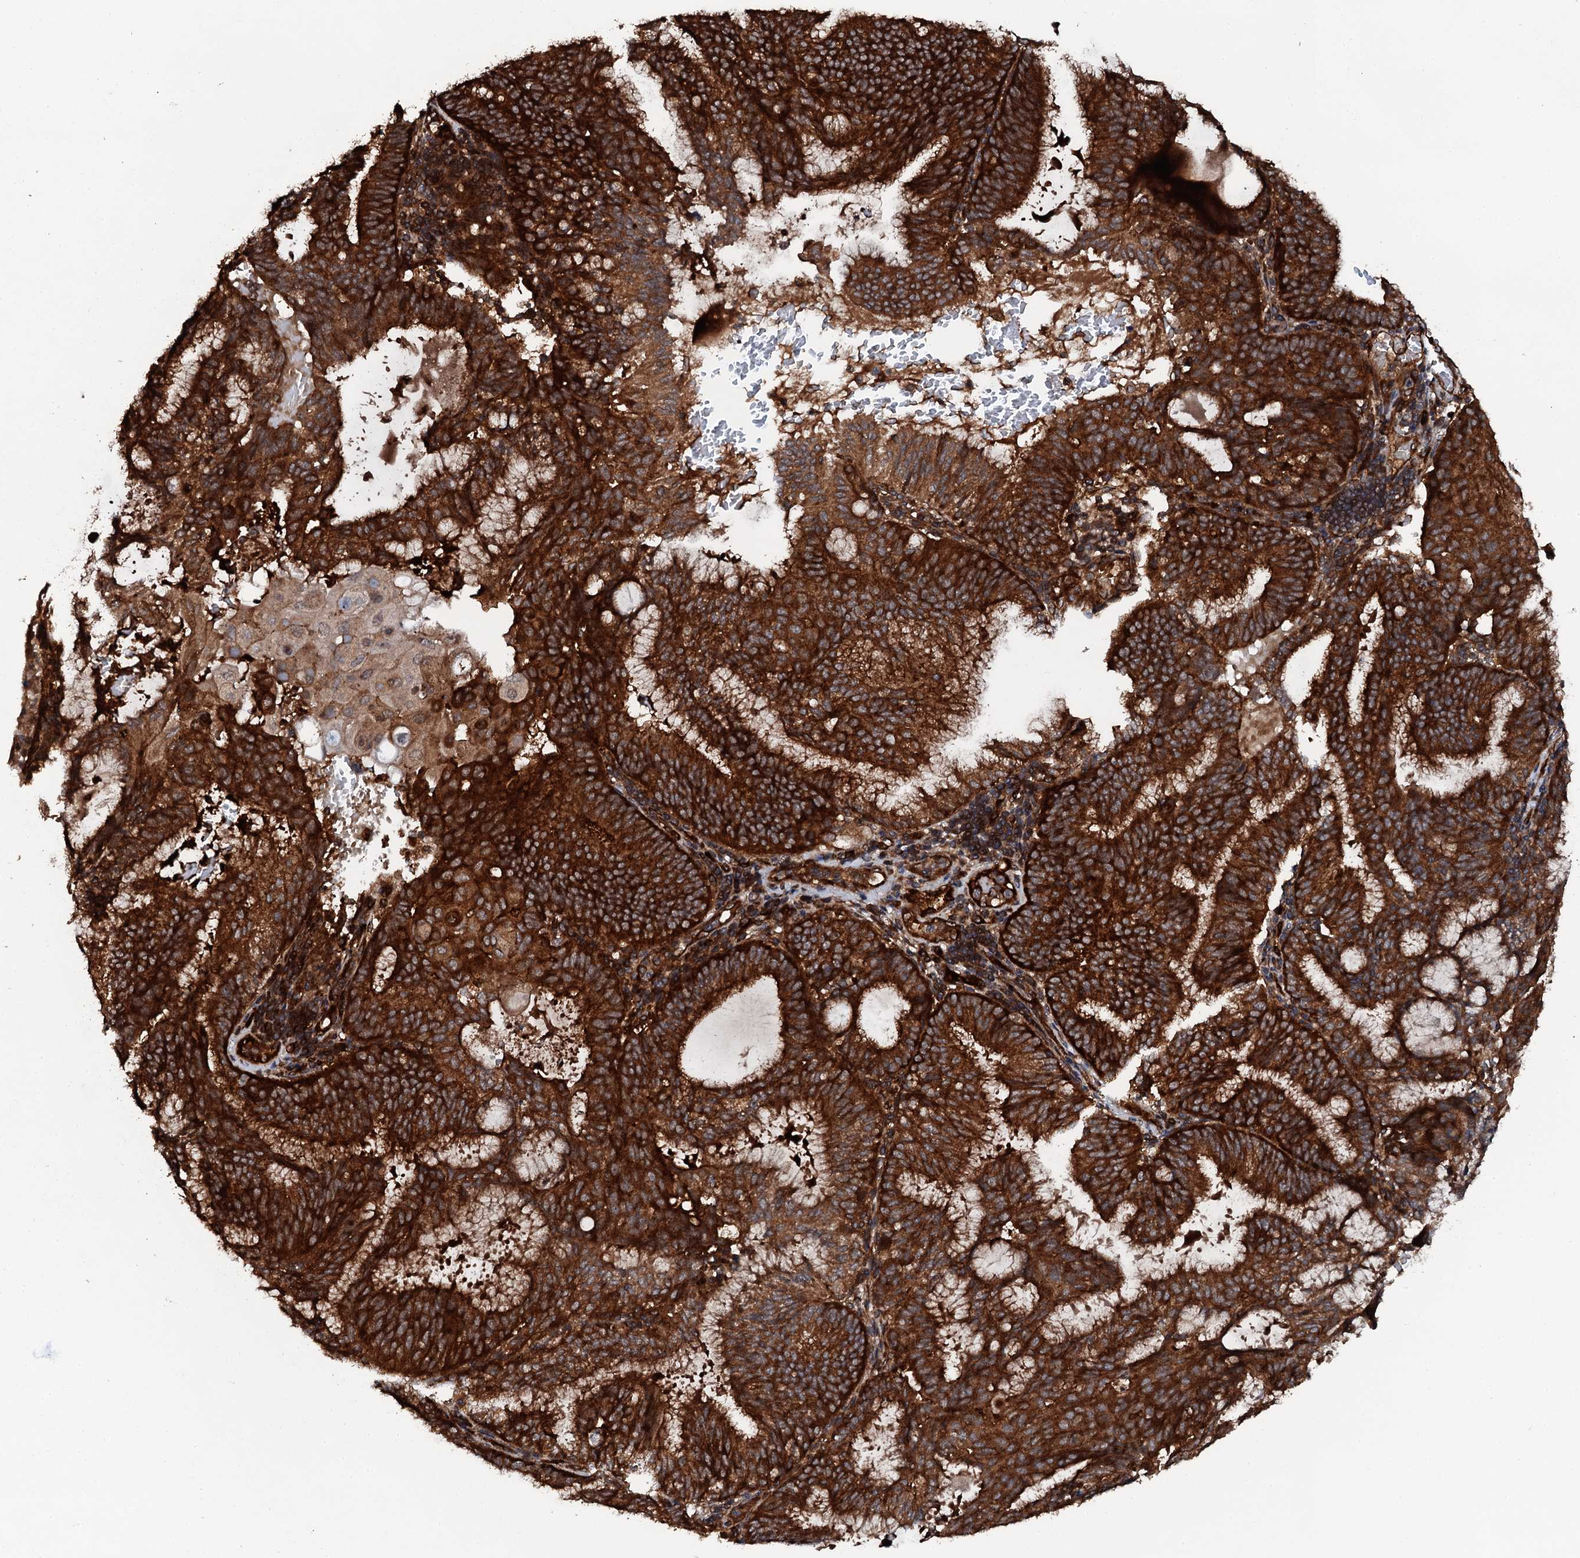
{"staining": {"intensity": "strong", "quantity": ">75%", "location": "cytoplasmic/membranous"}, "tissue": "endometrial cancer", "cell_type": "Tumor cells", "image_type": "cancer", "snomed": [{"axis": "morphology", "description": "Adenocarcinoma, NOS"}, {"axis": "topography", "description": "Endometrium"}], "caption": "Protein analysis of endometrial cancer tissue demonstrates strong cytoplasmic/membranous expression in approximately >75% of tumor cells. The staining was performed using DAB to visualize the protein expression in brown, while the nuclei were stained in blue with hematoxylin (Magnification: 20x).", "gene": "FLYWCH1", "patient": {"sex": "female", "age": 49}}